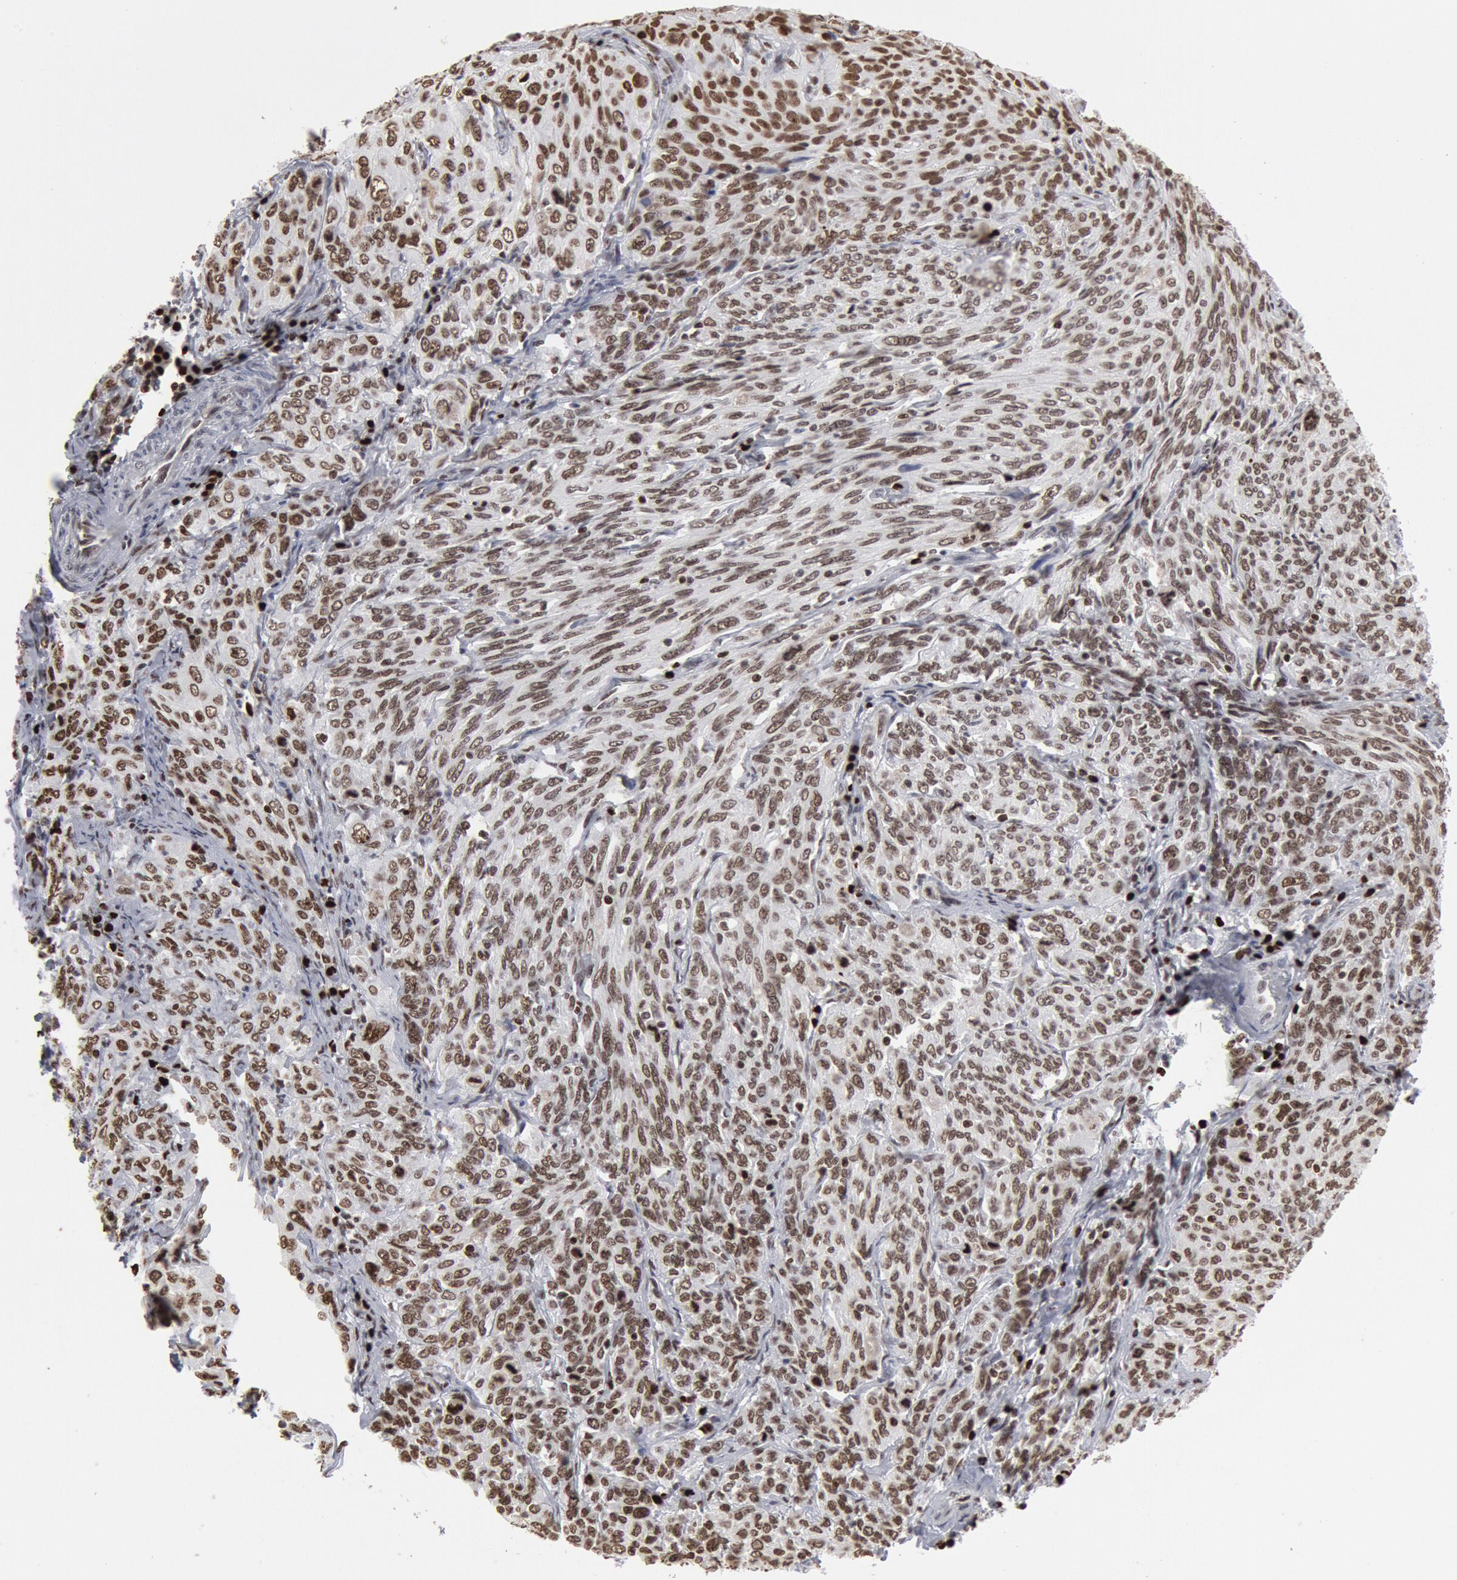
{"staining": {"intensity": "moderate", "quantity": ">75%", "location": "nuclear"}, "tissue": "cervical cancer", "cell_type": "Tumor cells", "image_type": "cancer", "snomed": [{"axis": "morphology", "description": "Squamous cell carcinoma, NOS"}, {"axis": "topography", "description": "Cervix"}], "caption": "Protein staining by immunohistochemistry displays moderate nuclear expression in about >75% of tumor cells in cervical cancer.", "gene": "SUB1", "patient": {"sex": "female", "age": 38}}